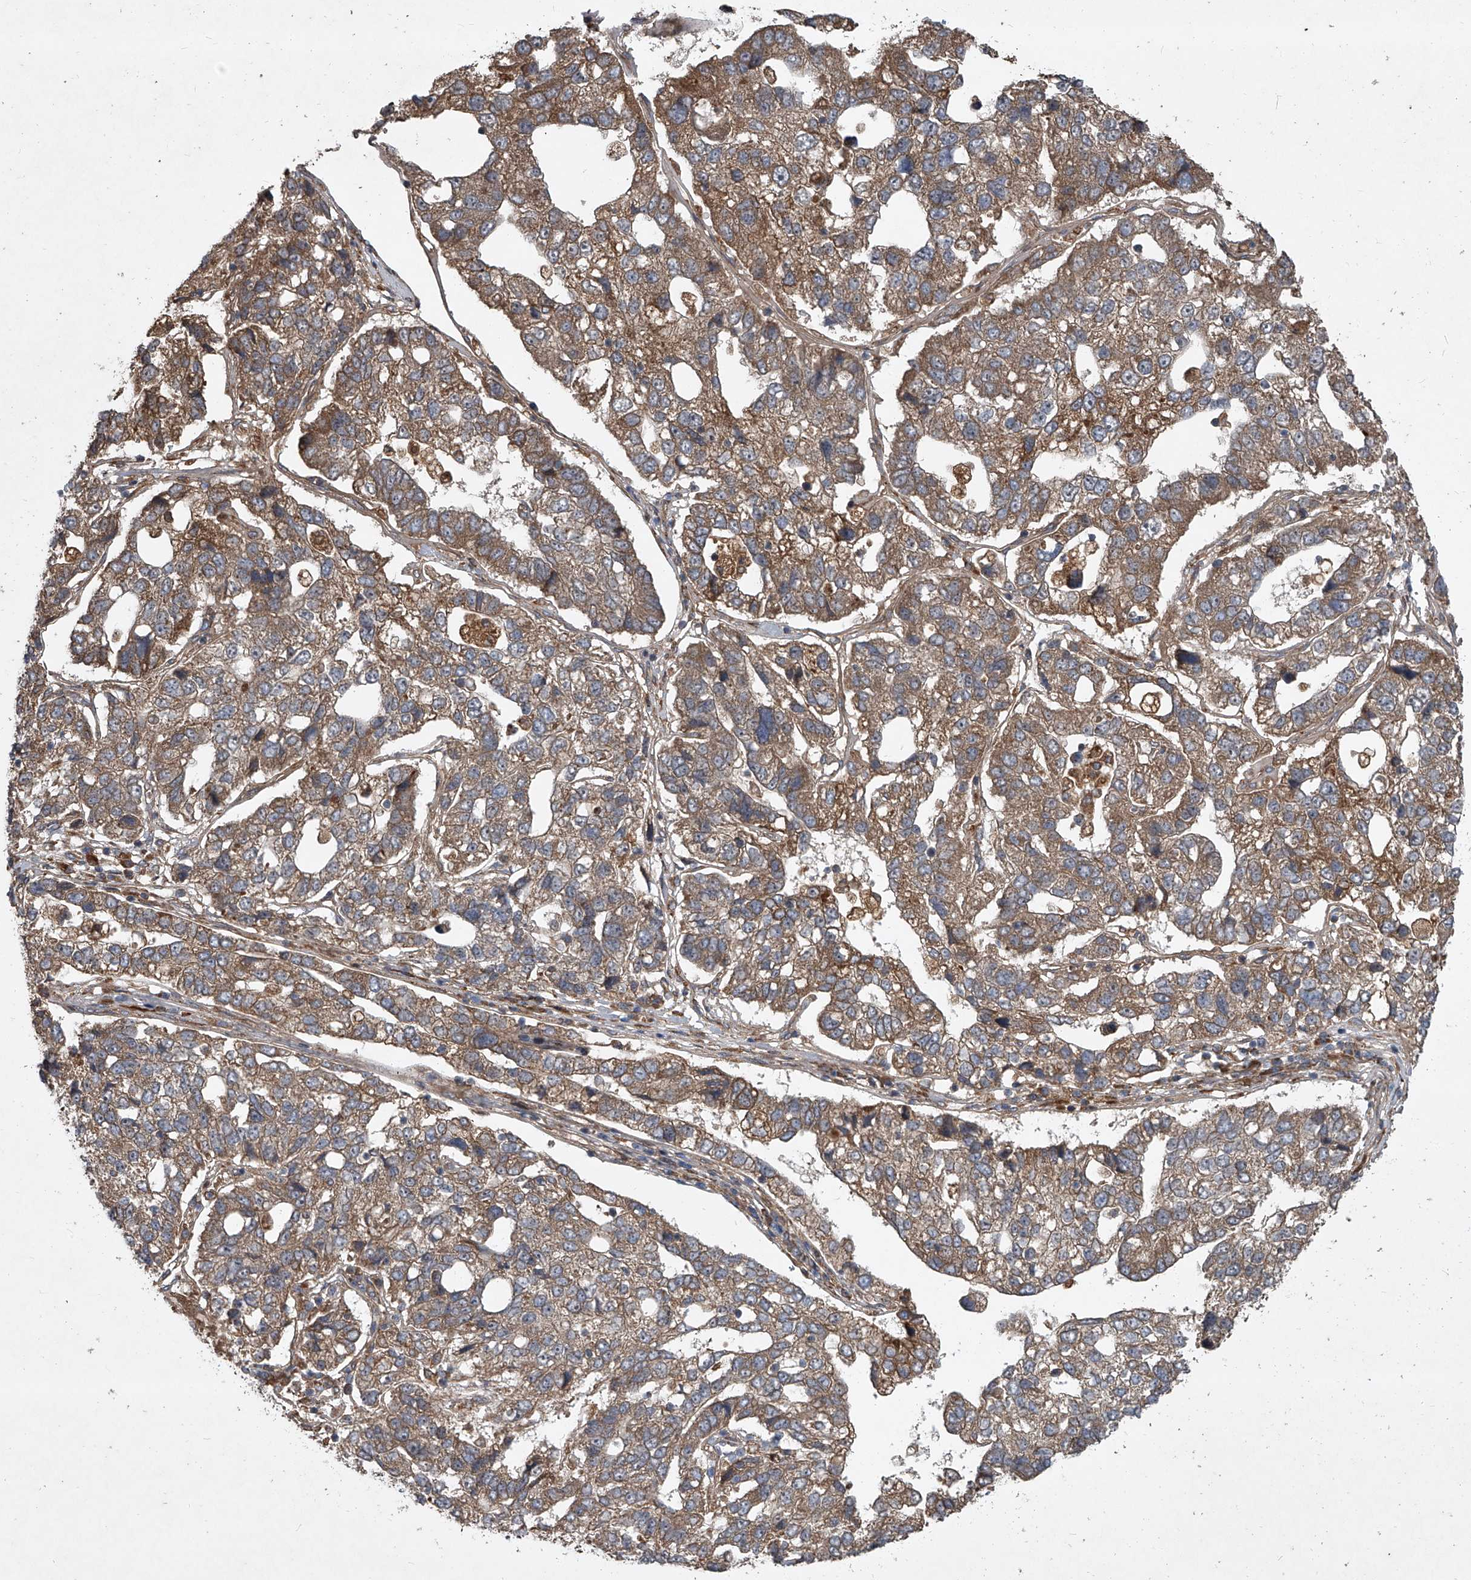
{"staining": {"intensity": "moderate", "quantity": ">75%", "location": "cytoplasmic/membranous"}, "tissue": "pancreatic cancer", "cell_type": "Tumor cells", "image_type": "cancer", "snomed": [{"axis": "morphology", "description": "Adenocarcinoma, NOS"}, {"axis": "topography", "description": "Pancreas"}], "caption": "Human pancreatic cancer stained with a protein marker displays moderate staining in tumor cells.", "gene": "EVA1C", "patient": {"sex": "female", "age": 61}}